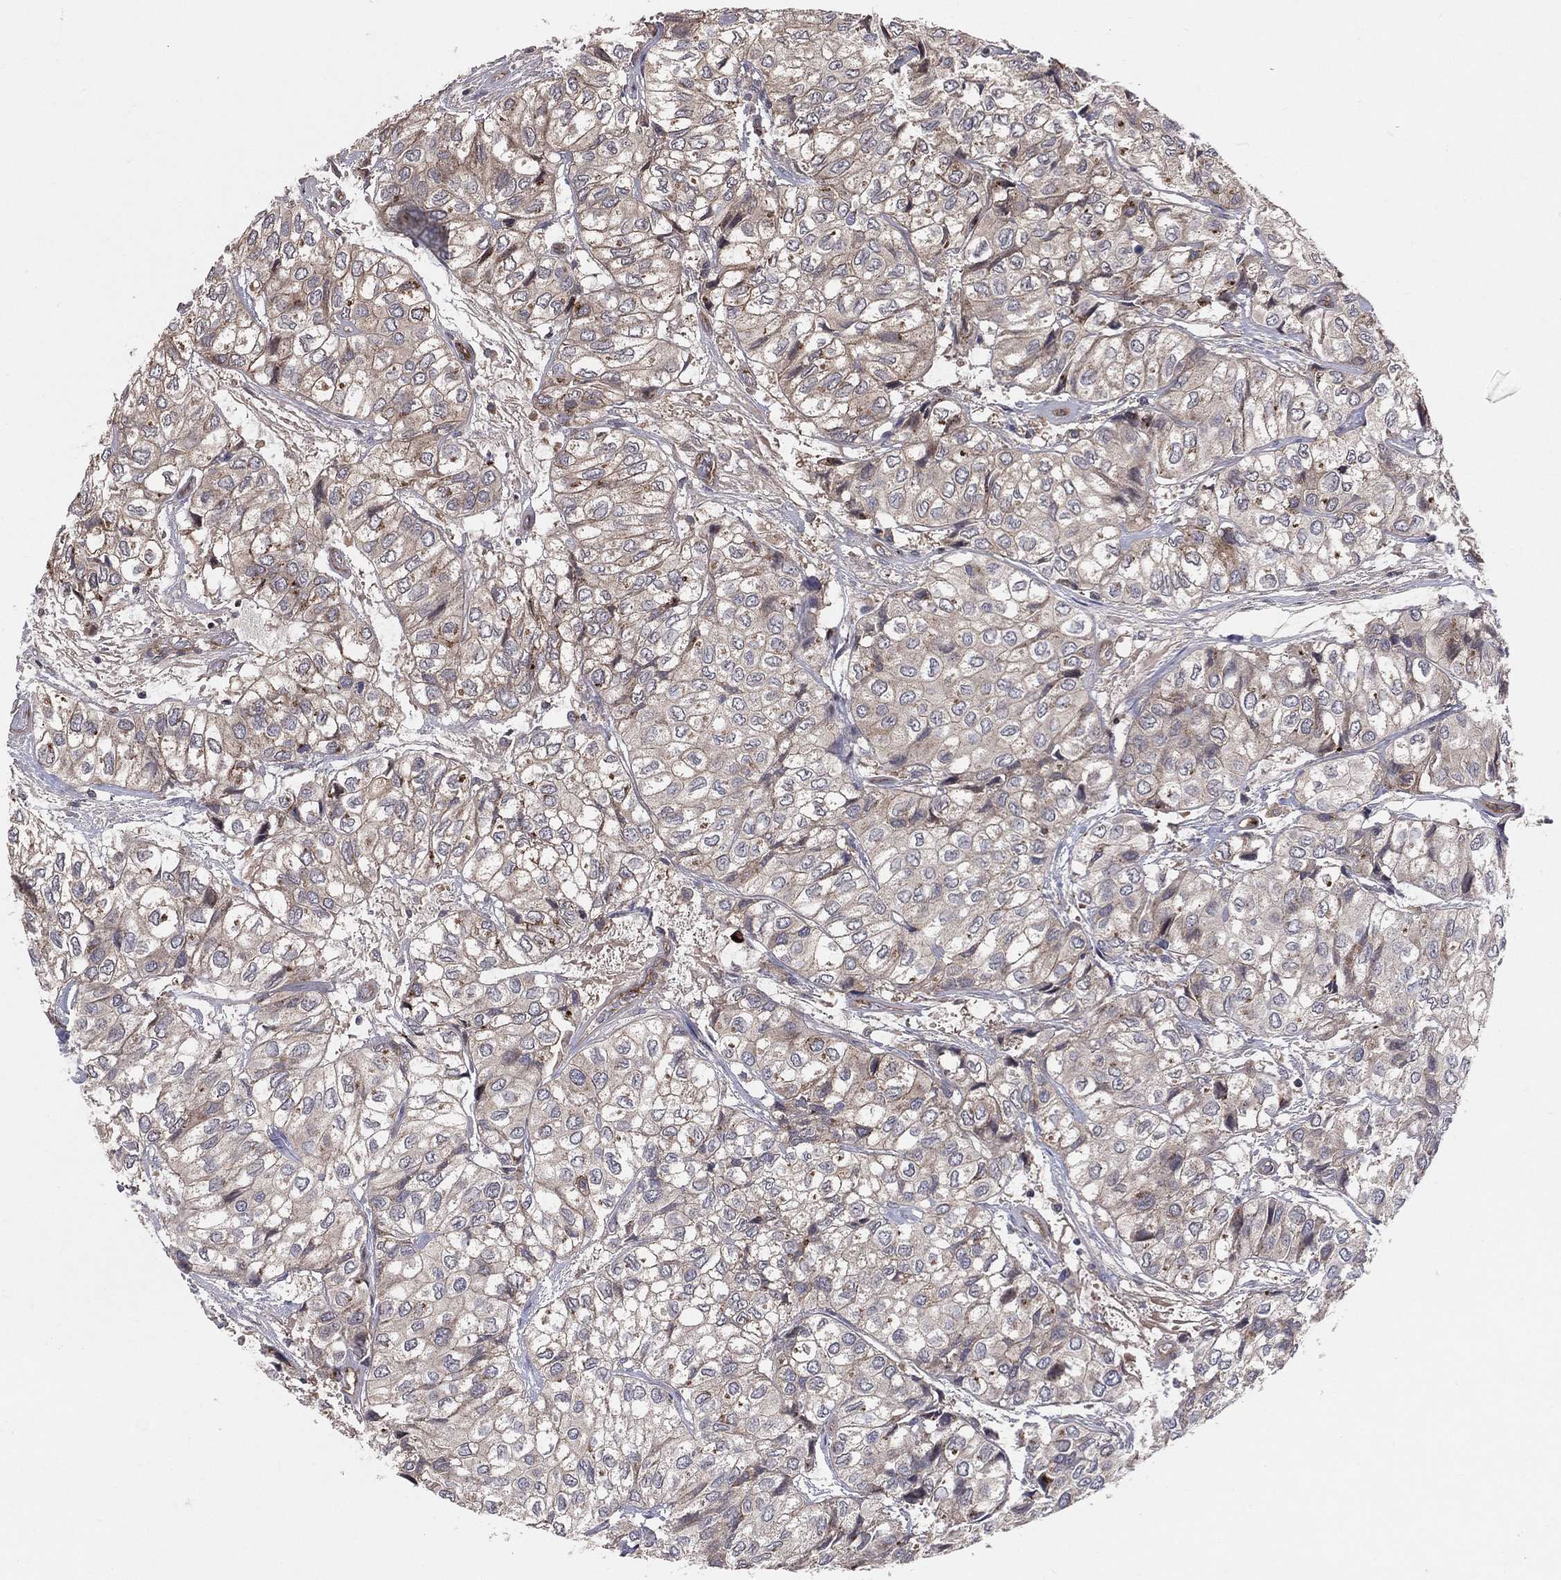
{"staining": {"intensity": "weak", "quantity": "25%-75%", "location": "cytoplasmic/membranous"}, "tissue": "urothelial cancer", "cell_type": "Tumor cells", "image_type": "cancer", "snomed": [{"axis": "morphology", "description": "Urothelial carcinoma, High grade"}, {"axis": "topography", "description": "Urinary bladder"}], "caption": "Urothelial cancer stained with a brown dye demonstrates weak cytoplasmic/membranous positive positivity in about 25%-75% of tumor cells.", "gene": "ENTPD1", "patient": {"sex": "male", "age": 73}}